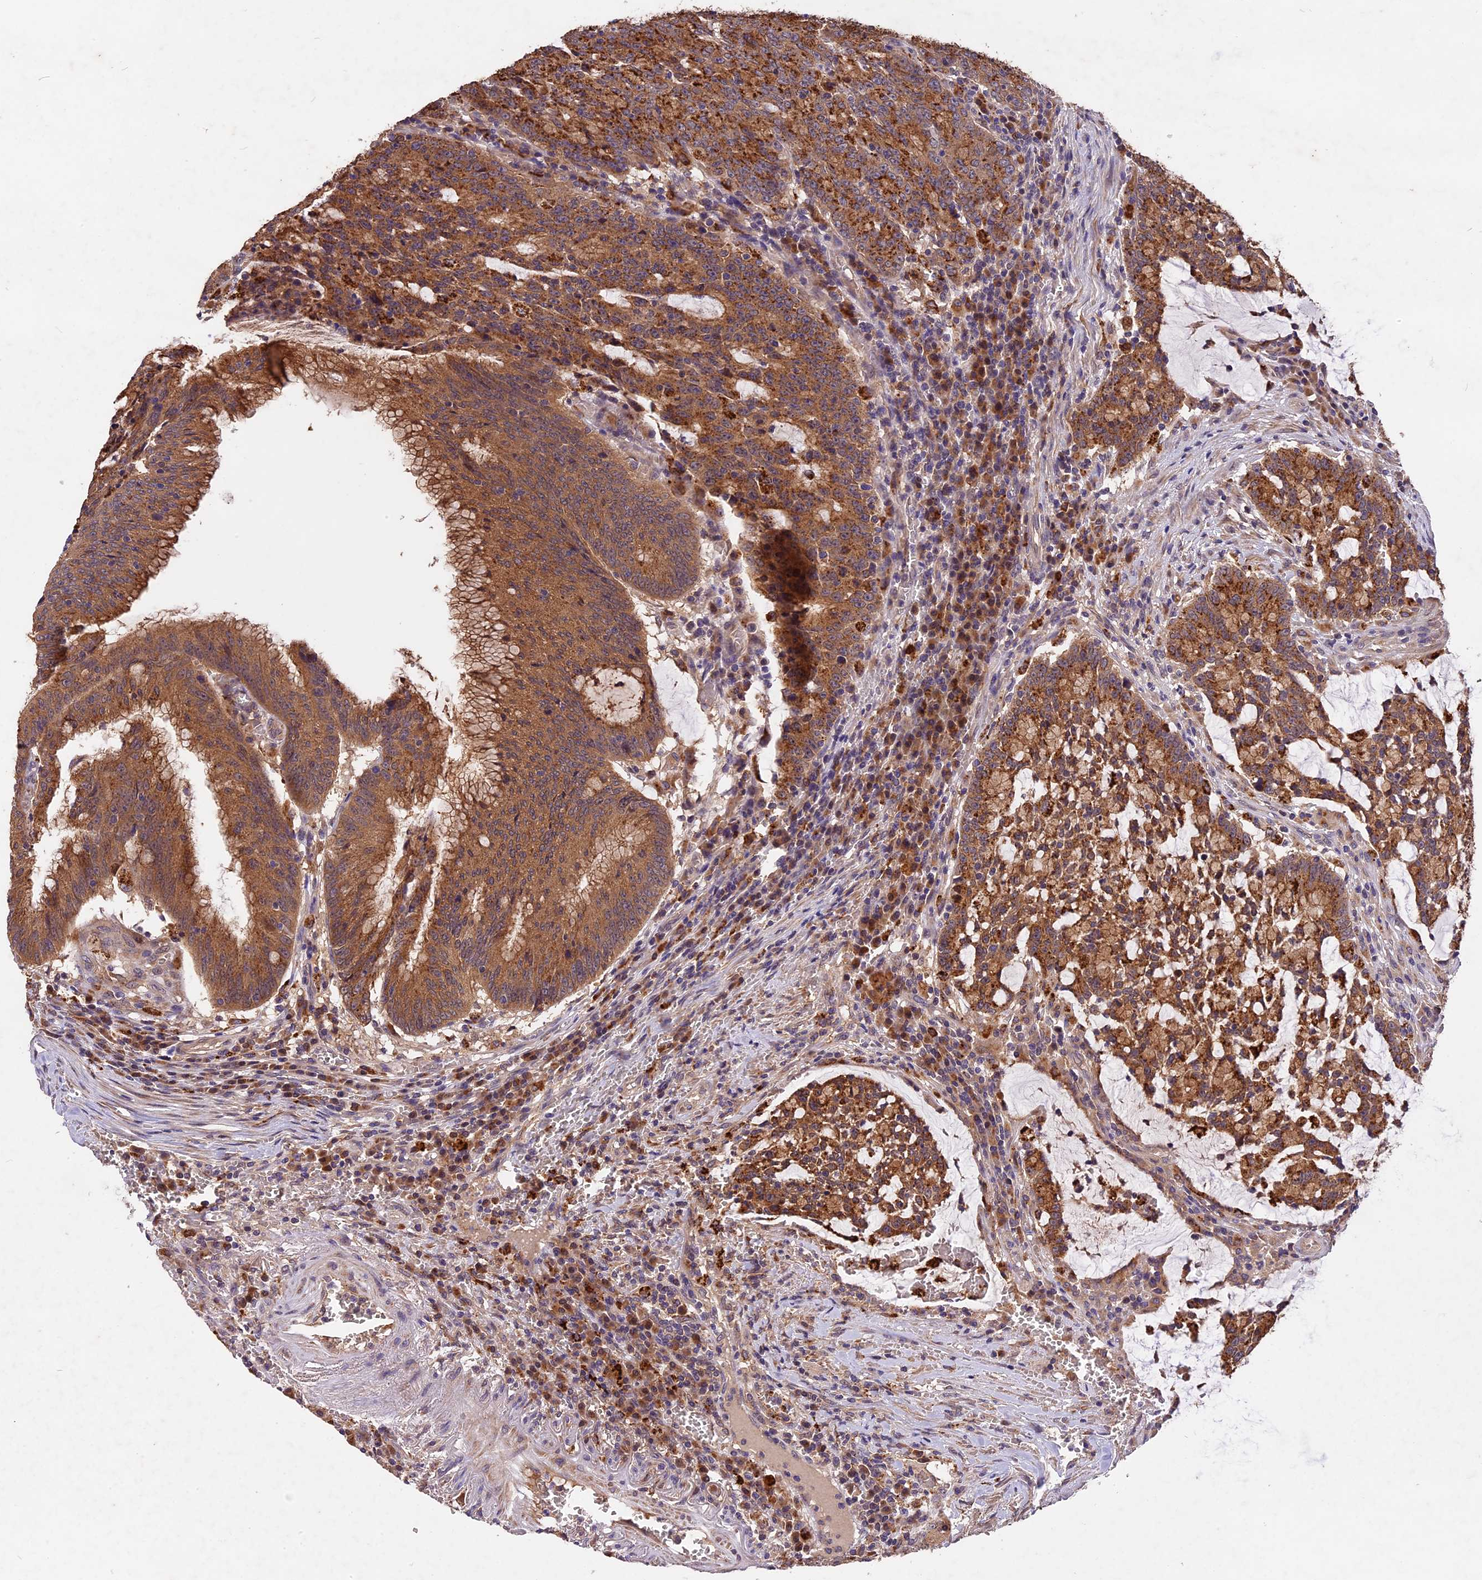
{"staining": {"intensity": "moderate", "quantity": ">75%", "location": "cytoplasmic/membranous"}, "tissue": "colorectal cancer", "cell_type": "Tumor cells", "image_type": "cancer", "snomed": [{"axis": "morphology", "description": "Adenocarcinoma, NOS"}, {"axis": "topography", "description": "Rectum"}], "caption": "A photomicrograph of colorectal cancer stained for a protein shows moderate cytoplasmic/membranous brown staining in tumor cells.", "gene": "COPE", "patient": {"sex": "female", "age": 77}}